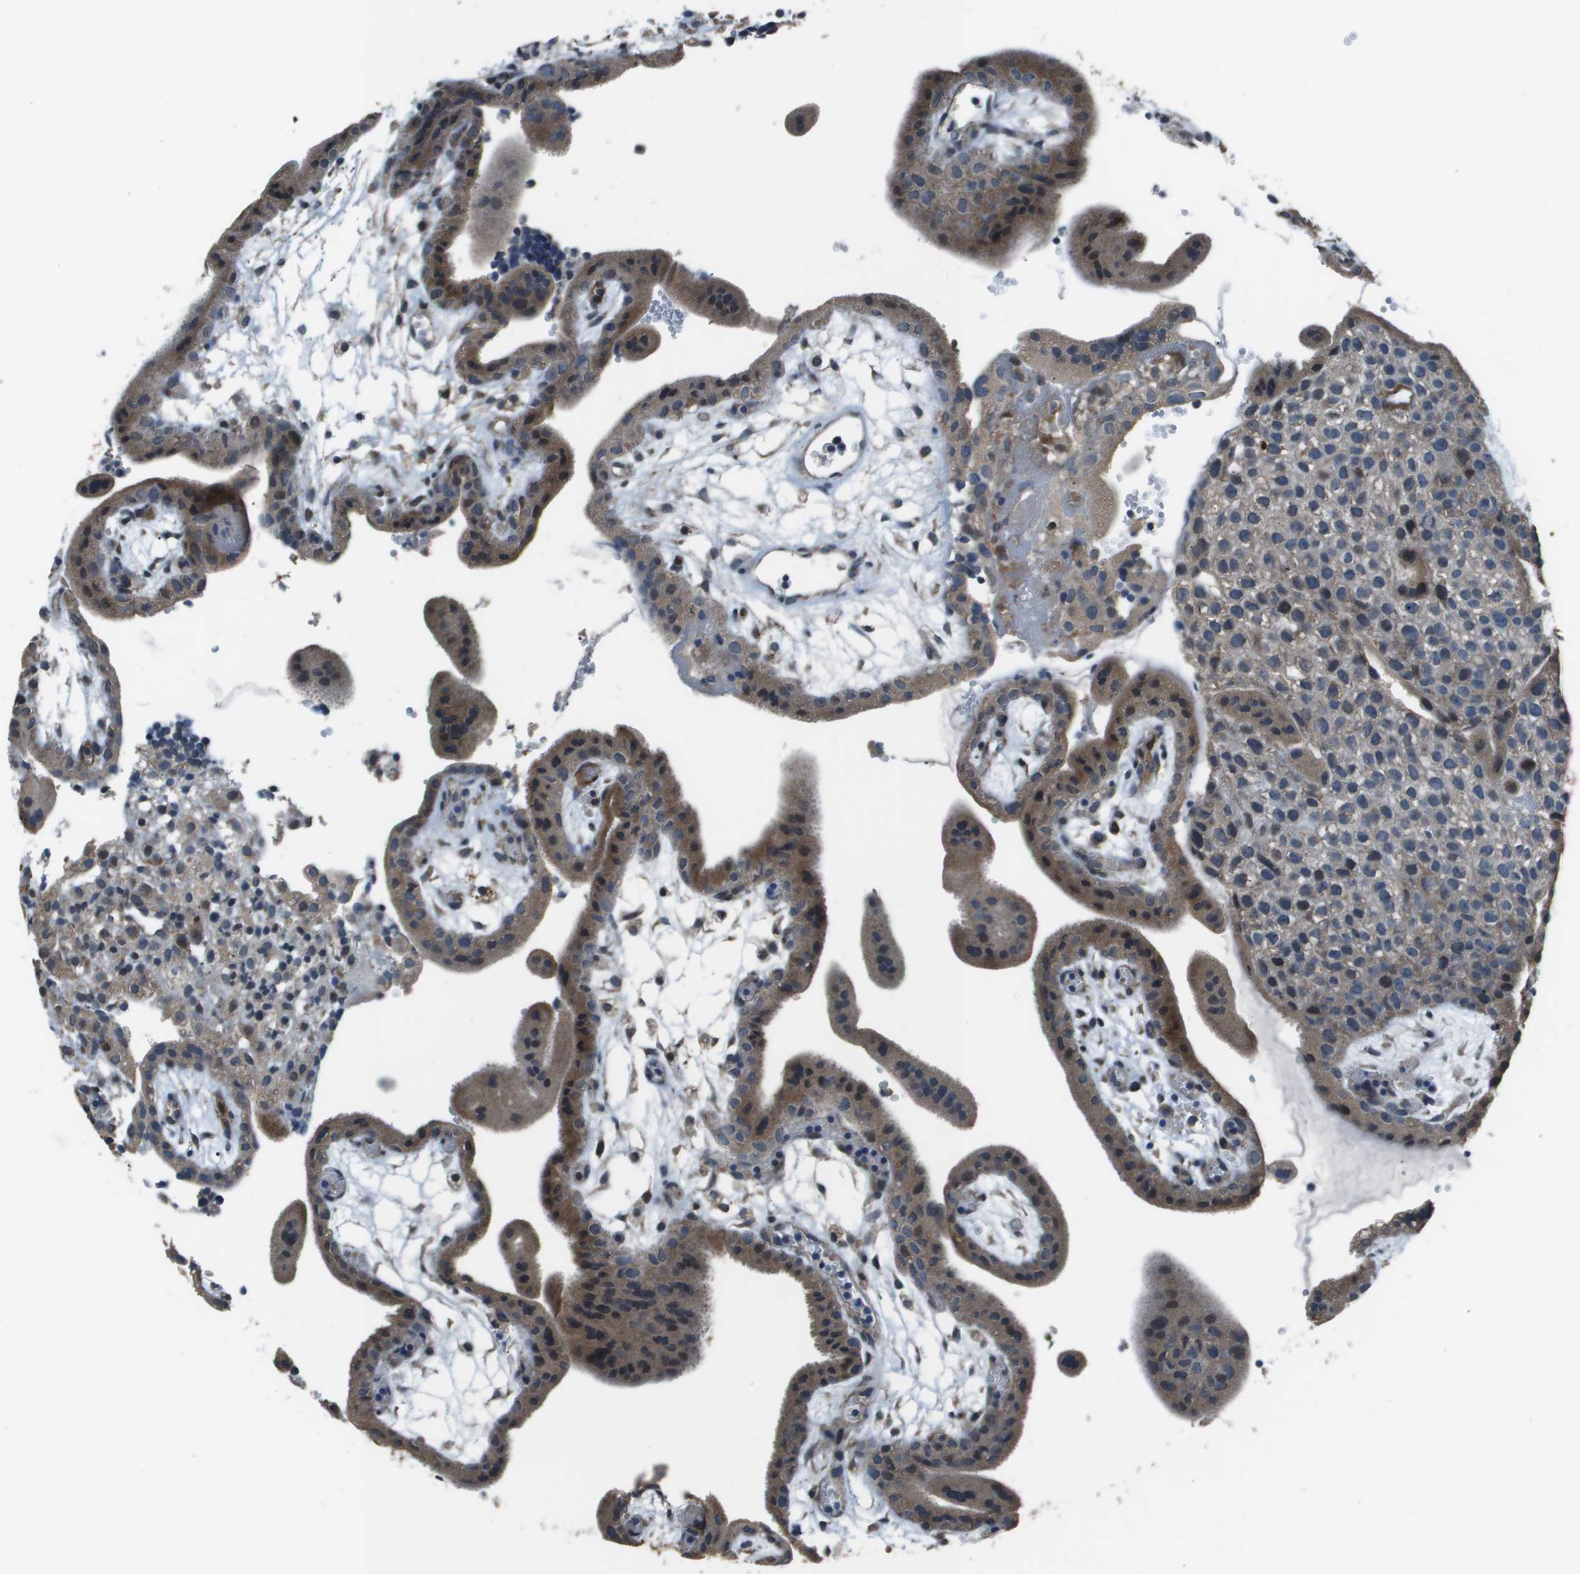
{"staining": {"intensity": "negative", "quantity": "none", "location": "none"}, "tissue": "placenta", "cell_type": "Decidual cells", "image_type": "normal", "snomed": [{"axis": "morphology", "description": "Normal tissue, NOS"}, {"axis": "topography", "description": "Placenta"}], "caption": "A high-resolution micrograph shows immunohistochemistry staining of benign placenta, which shows no significant positivity in decidual cells.", "gene": "GOSR2", "patient": {"sex": "female", "age": 18}}